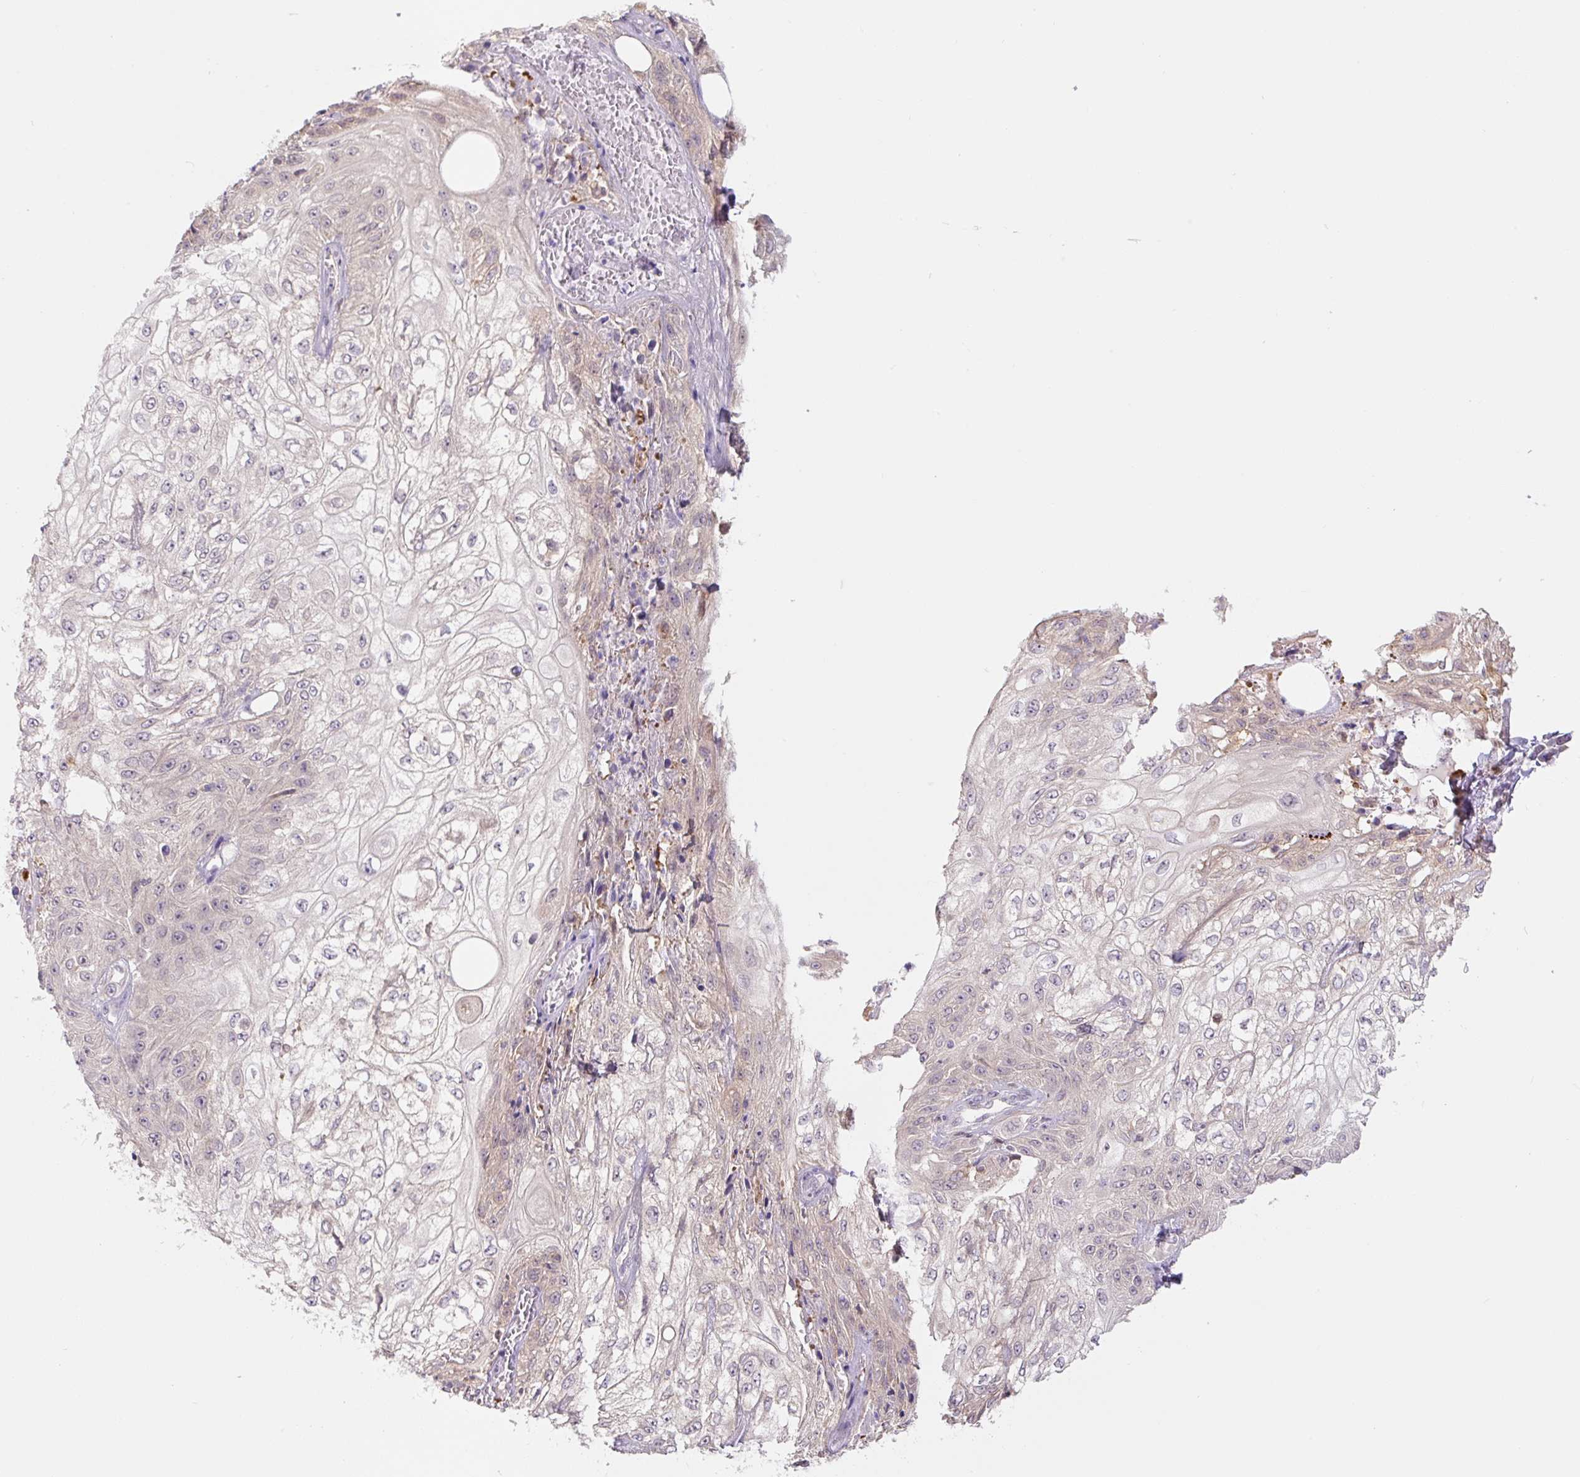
{"staining": {"intensity": "negative", "quantity": "none", "location": "none"}, "tissue": "skin cancer", "cell_type": "Tumor cells", "image_type": "cancer", "snomed": [{"axis": "morphology", "description": "Squamous cell carcinoma, NOS"}, {"axis": "morphology", "description": "Squamous cell carcinoma, metastatic, NOS"}, {"axis": "topography", "description": "Skin"}, {"axis": "topography", "description": "Lymph node"}], "caption": "An immunohistochemistry photomicrograph of metastatic squamous cell carcinoma (skin) is shown. There is no staining in tumor cells of metastatic squamous cell carcinoma (skin). (DAB IHC visualized using brightfield microscopy, high magnification).", "gene": "SPSB2", "patient": {"sex": "male", "age": 75}}